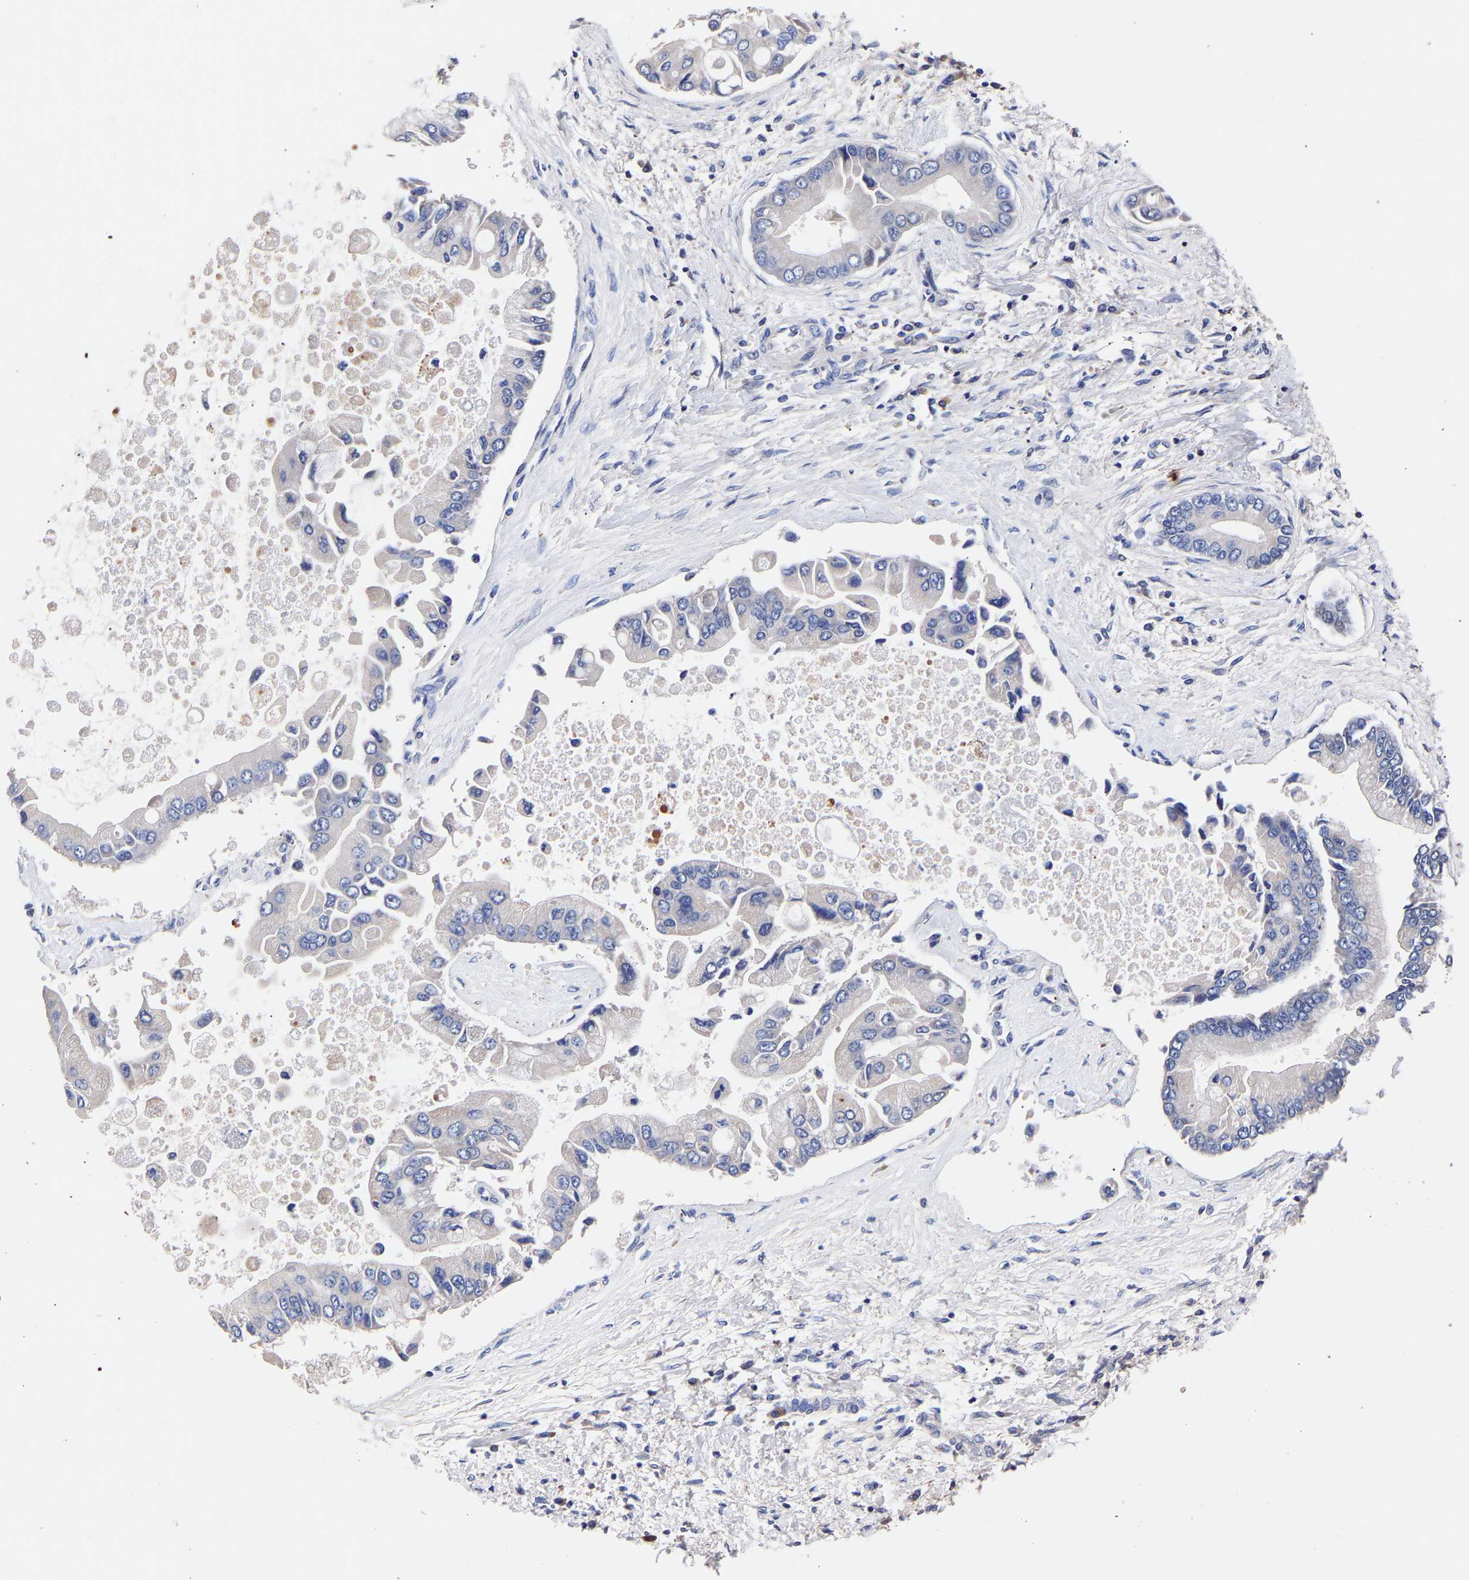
{"staining": {"intensity": "moderate", "quantity": "<25%", "location": "cytoplasmic/membranous"}, "tissue": "liver cancer", "cell_type": "Tumor cells", "image_type": "cancer", "snomed": [{"axis": "morphology", "description": "Cholangiocarcinoma"}, {"axis": "topography", "description": "Liver"}], "caption": "Immunohistochemistry (IHC) of human liver cancer exhibits low levels of moderate cytoplasmic/membranous staining in approximately <25% of tumor cells.", "gene": "SEM1", "patient": {"sex": "male", "age": 50}}